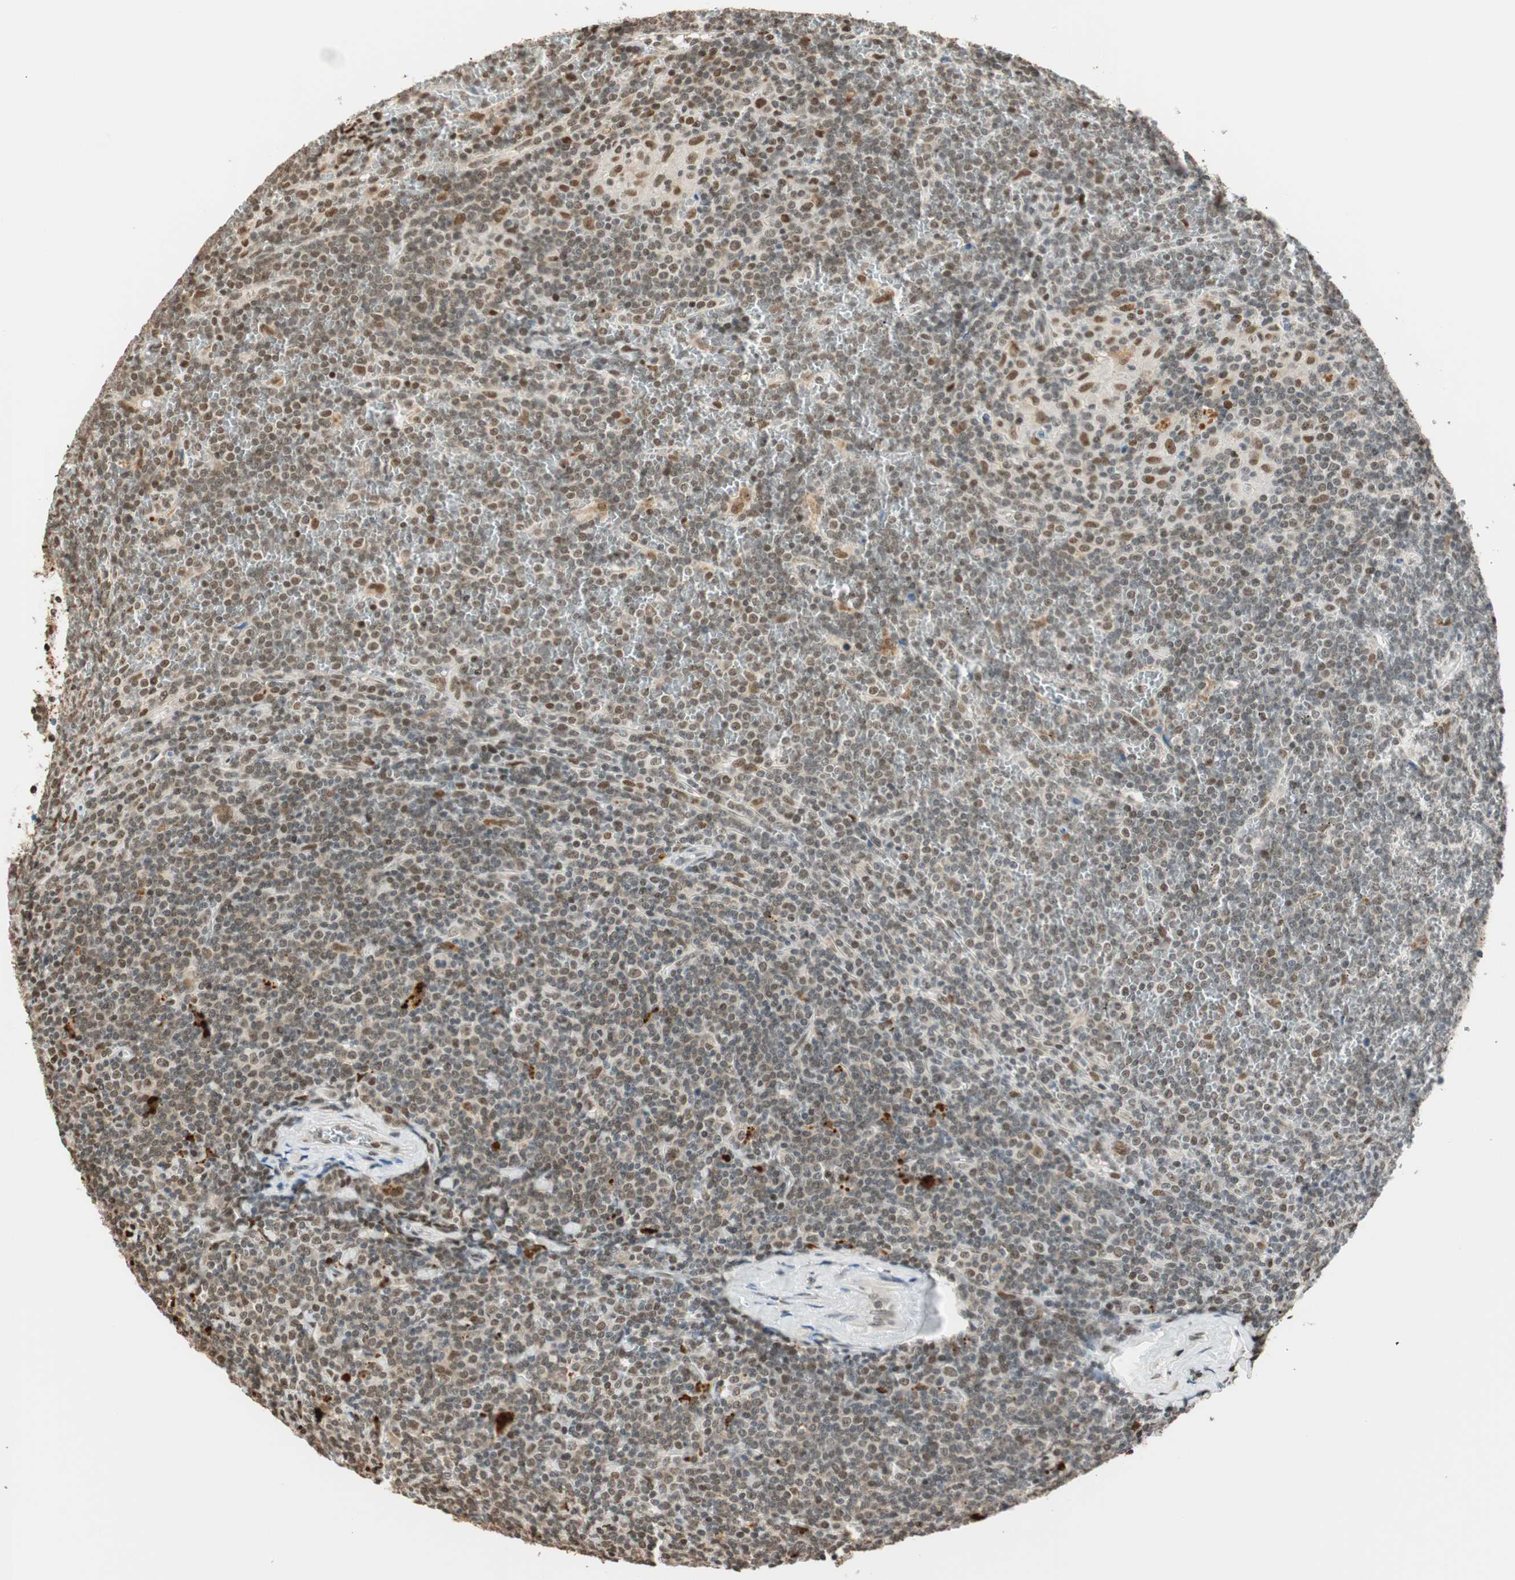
{"staining": {"intensity": "weak", "quantity": "25%-75%", "location": "nuclear"}, "tissue": "lymphoma", "cell_type": "Tumor cells", "image_type": "cancer", "snomed": [{"axis": "morphology", "description": "Malignant lymphoma, non-Hodgkin's type, Low grade"}, {"axis": "topography", "description": "Lymph node"}], "caption": "An immunohistochemistry image of tumor tissue is shown. Protein staining in brown highlights weak nuclear positivity in low-grade malignant lymphoma, non-Hodgkin's type within tumor cells. The staining is performed using DAB (3,3'-diaminobenzidine) brown chromogen to label protein expression. The nuclei are counter-stained blue using hematoxylin.", "gene": "FANCG", "patient": {"sex": "female", "age": 76}}